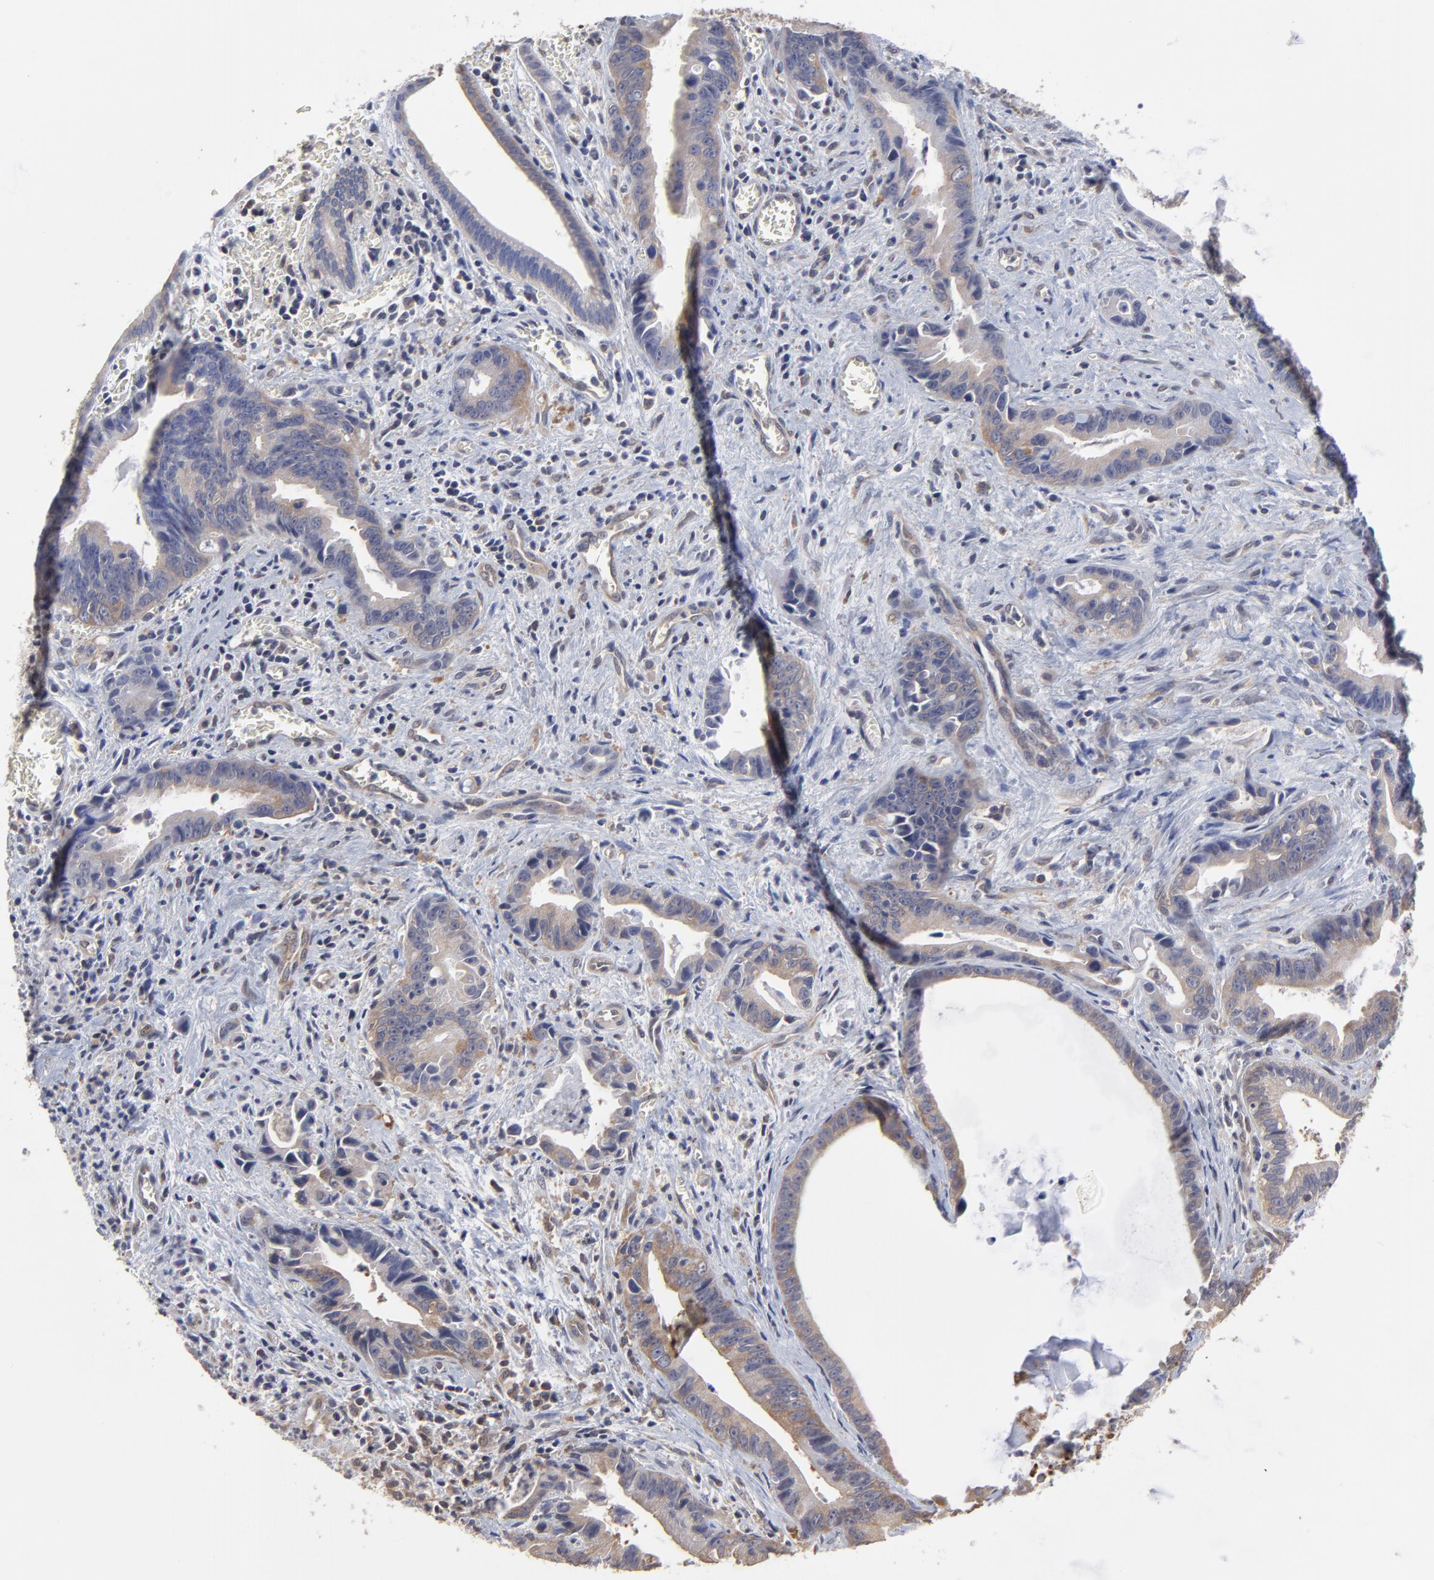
{"staining": {"intensity": "weak", "quantity": ">75%", "location": "cytoplasmic/membranous"}, "tissue": "liver cancer", "cell_type": "Tumor cells", "image_type": "cancer", "snomed": [{"axis": "morphology", "description": "Cholangiocarcinoma"}, {"axis": "topography", "description": "Liver"}], "caption": "Immunohistochemistry photomicrograph of neoplastic tissue: cholangiocarcinoma (liver) stained using IHC shows low levels of weak protein expression localized specifically in the cytoplasmic/membranous of tumor cells, appearing as a cytoplasmic/membranous brown color.", "gene": "CCT2", "patient": {"sex": "female", "age": 55}}